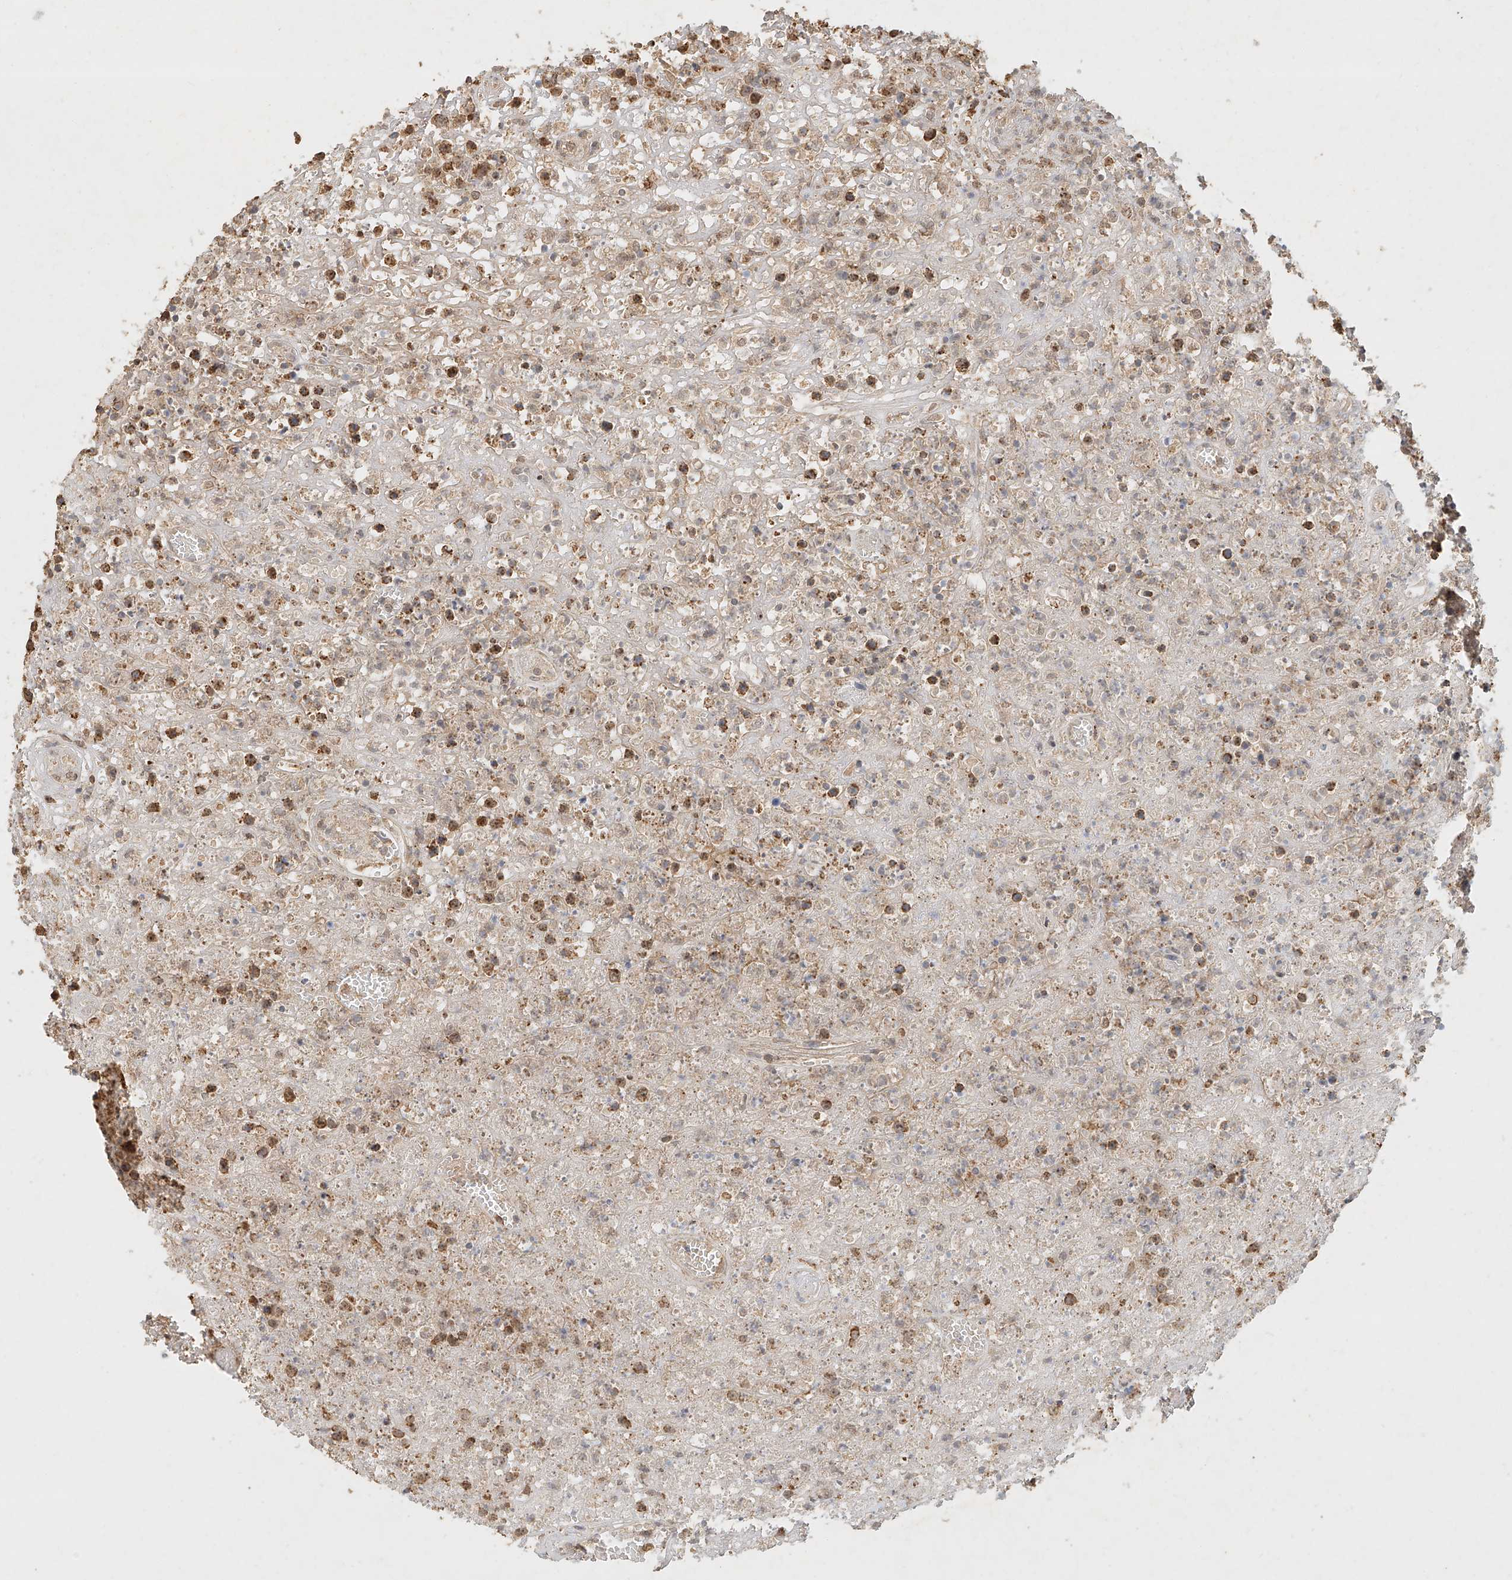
{"staining": {"intensity": "moderate", "quantity": "<25%", "location": "cytoplasmic/membranous"}, "tissue": "lymphoma", "cell_type": "Tumor cells", "image_type": "cancer", "snomed": [{"axis": "morphology", "description": "Malignant lymphoma, non-Hodgkin's type, High grade"}, {"axis": "topography", "description": "Colon"}], "caption": "Lymphoma was stained to show a protein in brown. There is low levels of moderate cytoplasmic/membranous staining in approximately <25% of tumor cells.", "gene": "CXorf58", "patient": {"sex": "female", "age": 53}}